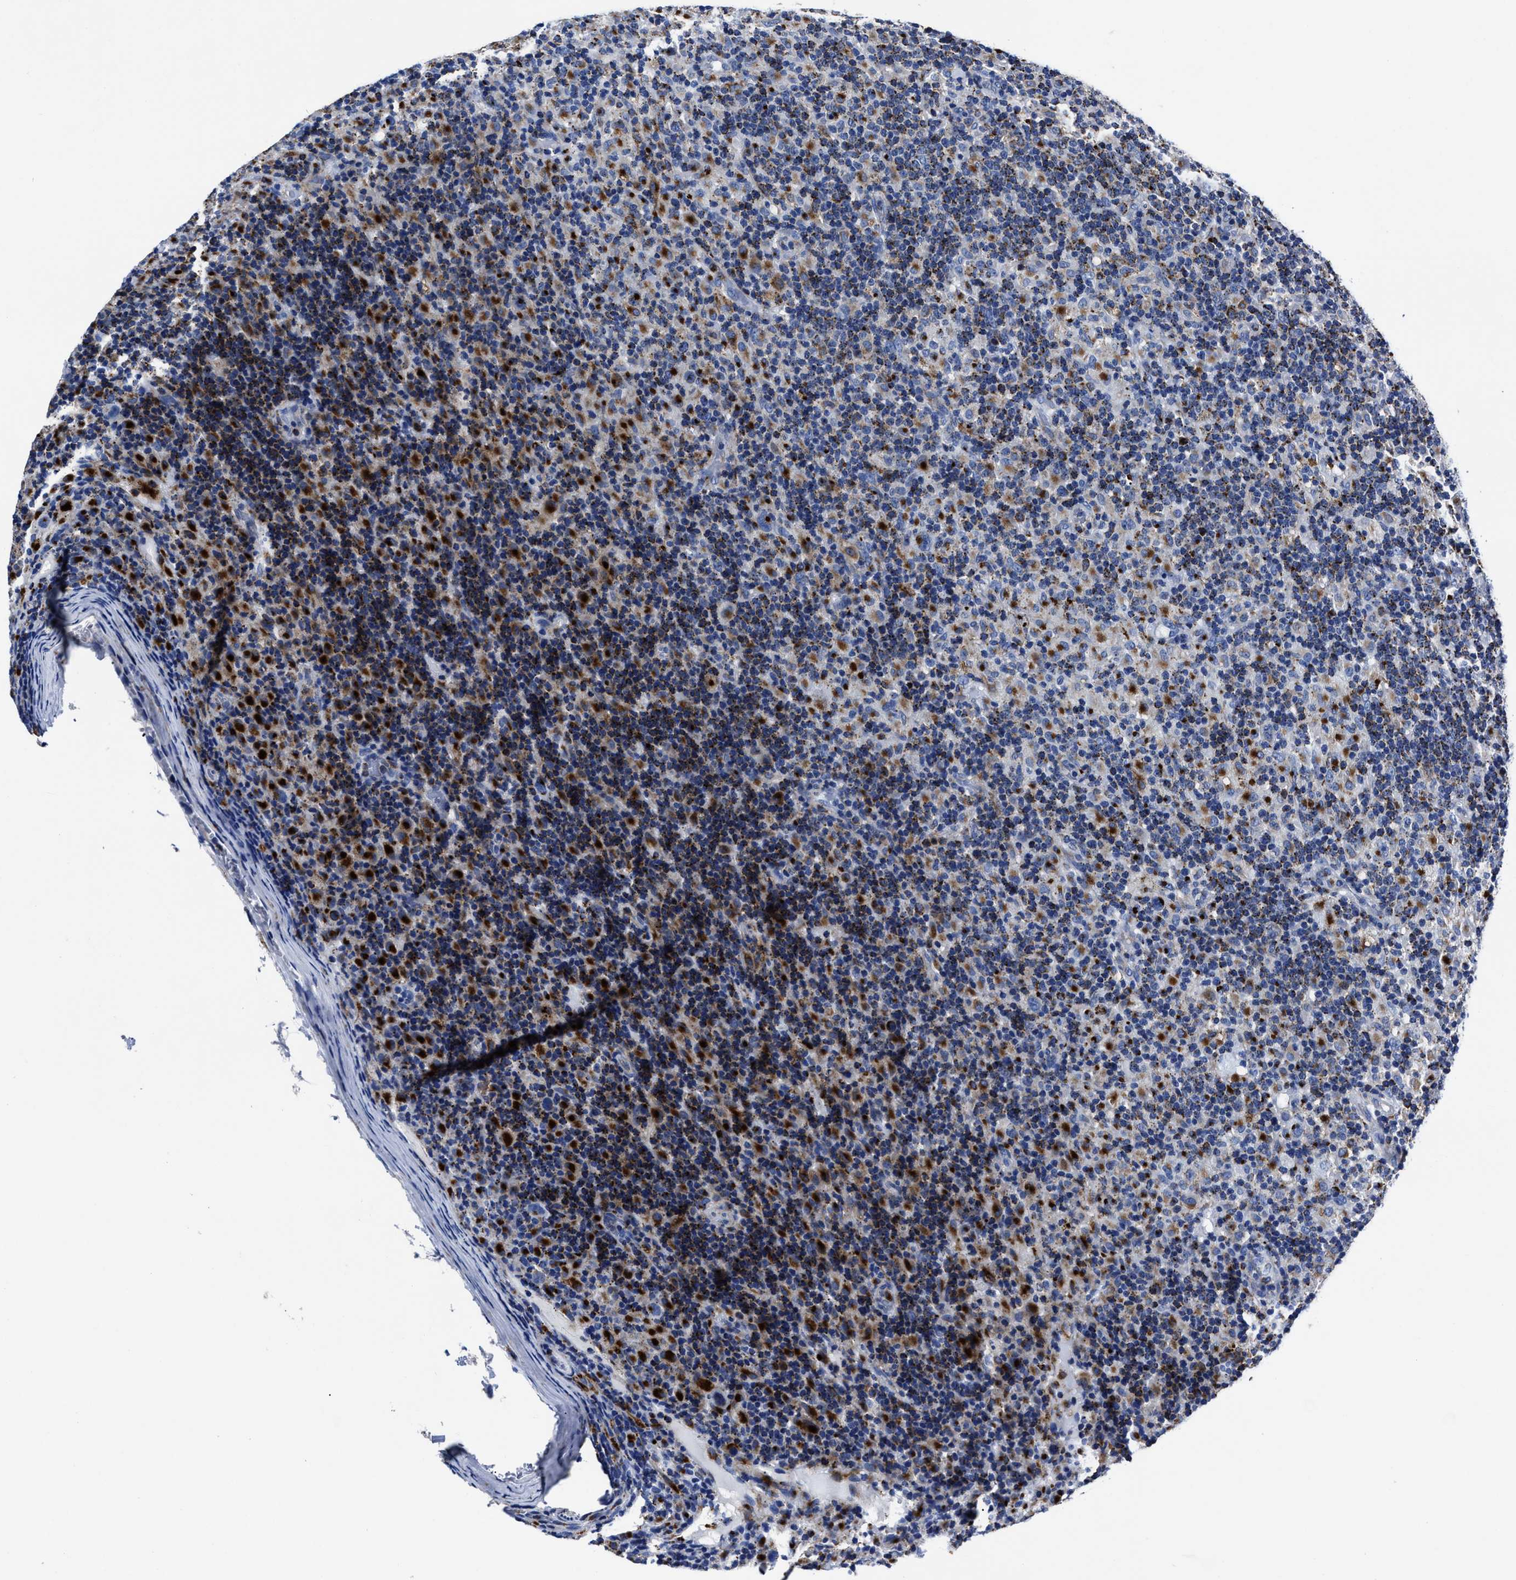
{"staining": {"intensity": "negative", "quantity": "none", "location": "none"}, "tissue": "lymphoma", "cell_type": "Tumor cells", "image_type": "cancer", "snomed": [{"axis": "morphology", "description": "Hodgkin's disease, NOS"}, {"axis": "topography", "description": "Lymph node"}], "caption": "Immunohistochemistry image of lymphoma stained for a protein (brown), which shows no staining in tumor cells. (Stains: DAB IHC with hematoxylin counter stain, Microscopy: brightfield microscopy at high magnification).", "gene": "LAMTOR4", "patient": {"sex": "male", "age": 70}}